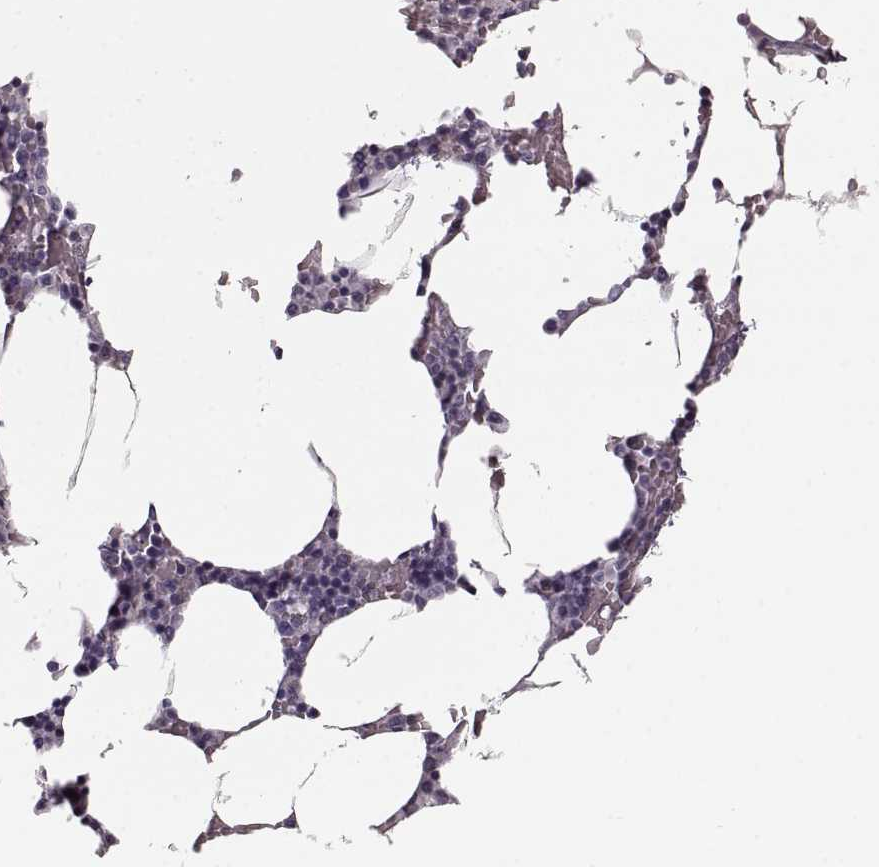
{"staining": {"intensity": "negative", "quantity": "none", "location": "none"}, "tissue": "bone marrow", "cell_type": "Hematopoietic cells", "image_type": "normal", "snomed": [{"axis": "morphology", "description": "Normal tissue, NOS"}, {"axis": "topography", "description": "Bone marrow"}], "caption": "Immunohistochemical staining of normal bone marrow demonstrates no significant positivity in hematopoietic cells. (Brightfield microscopy of DAB (3,3'-diaminobenzidine) immunohistochemistry (IHC) at high magnification).", "gene": "CCL19", "patient": {"sex": "female", "age": 52}}